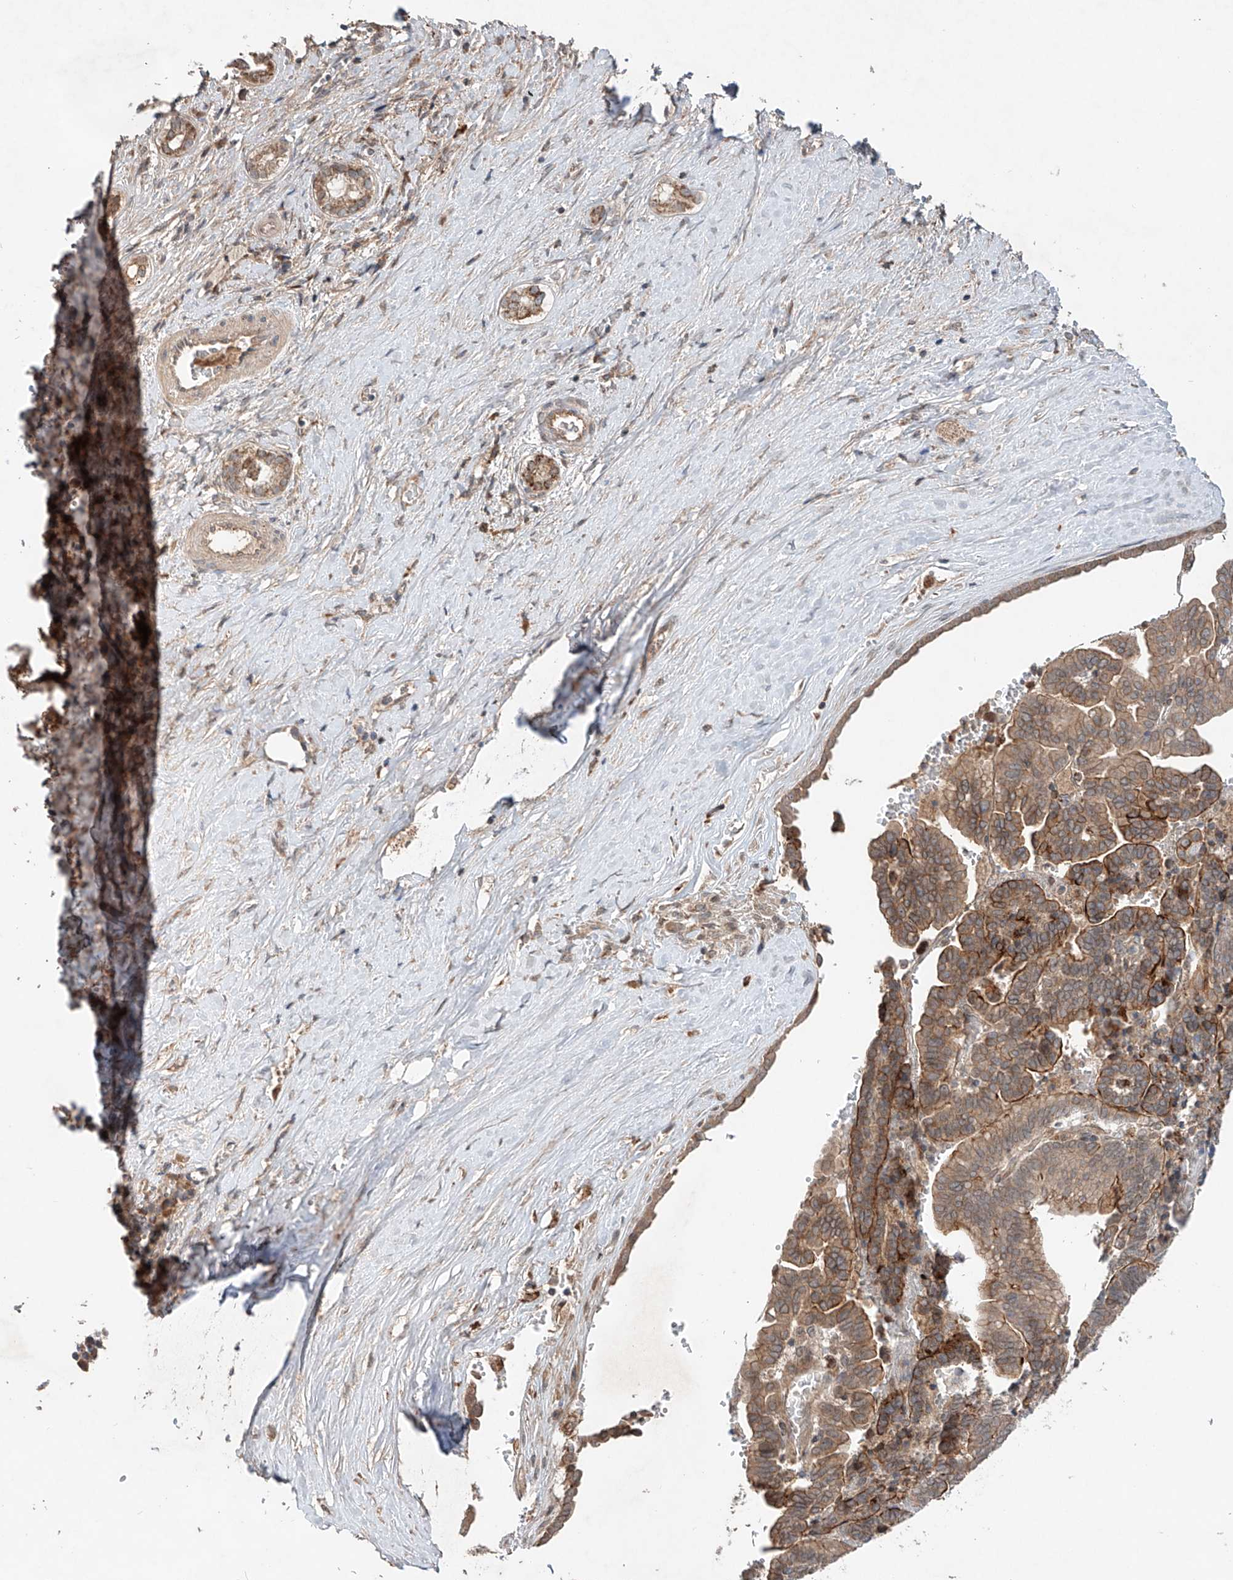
{"staining": {"intensity": "moderate", "quantity": ">75%", "location": "cytoplasmic/membranous"}, "tissue": "liver cancer", "cell_type": "Tumor cells", "image_type": "cancer", "snomed": [{"axis": "morphology", "description": "Cholangiocarcinoma"}, {"axis": "topography", "description": "Liver"}], "caption": "Protein expression analysis of human liver cancer reveals moderate cytoplasmic/membranous staining in about >75% of tumor cells. The protein is shown in brown color, while the nuclei are stained blue.", "gene": "IER5", "patient": {"sex": "female", "age": 75}}